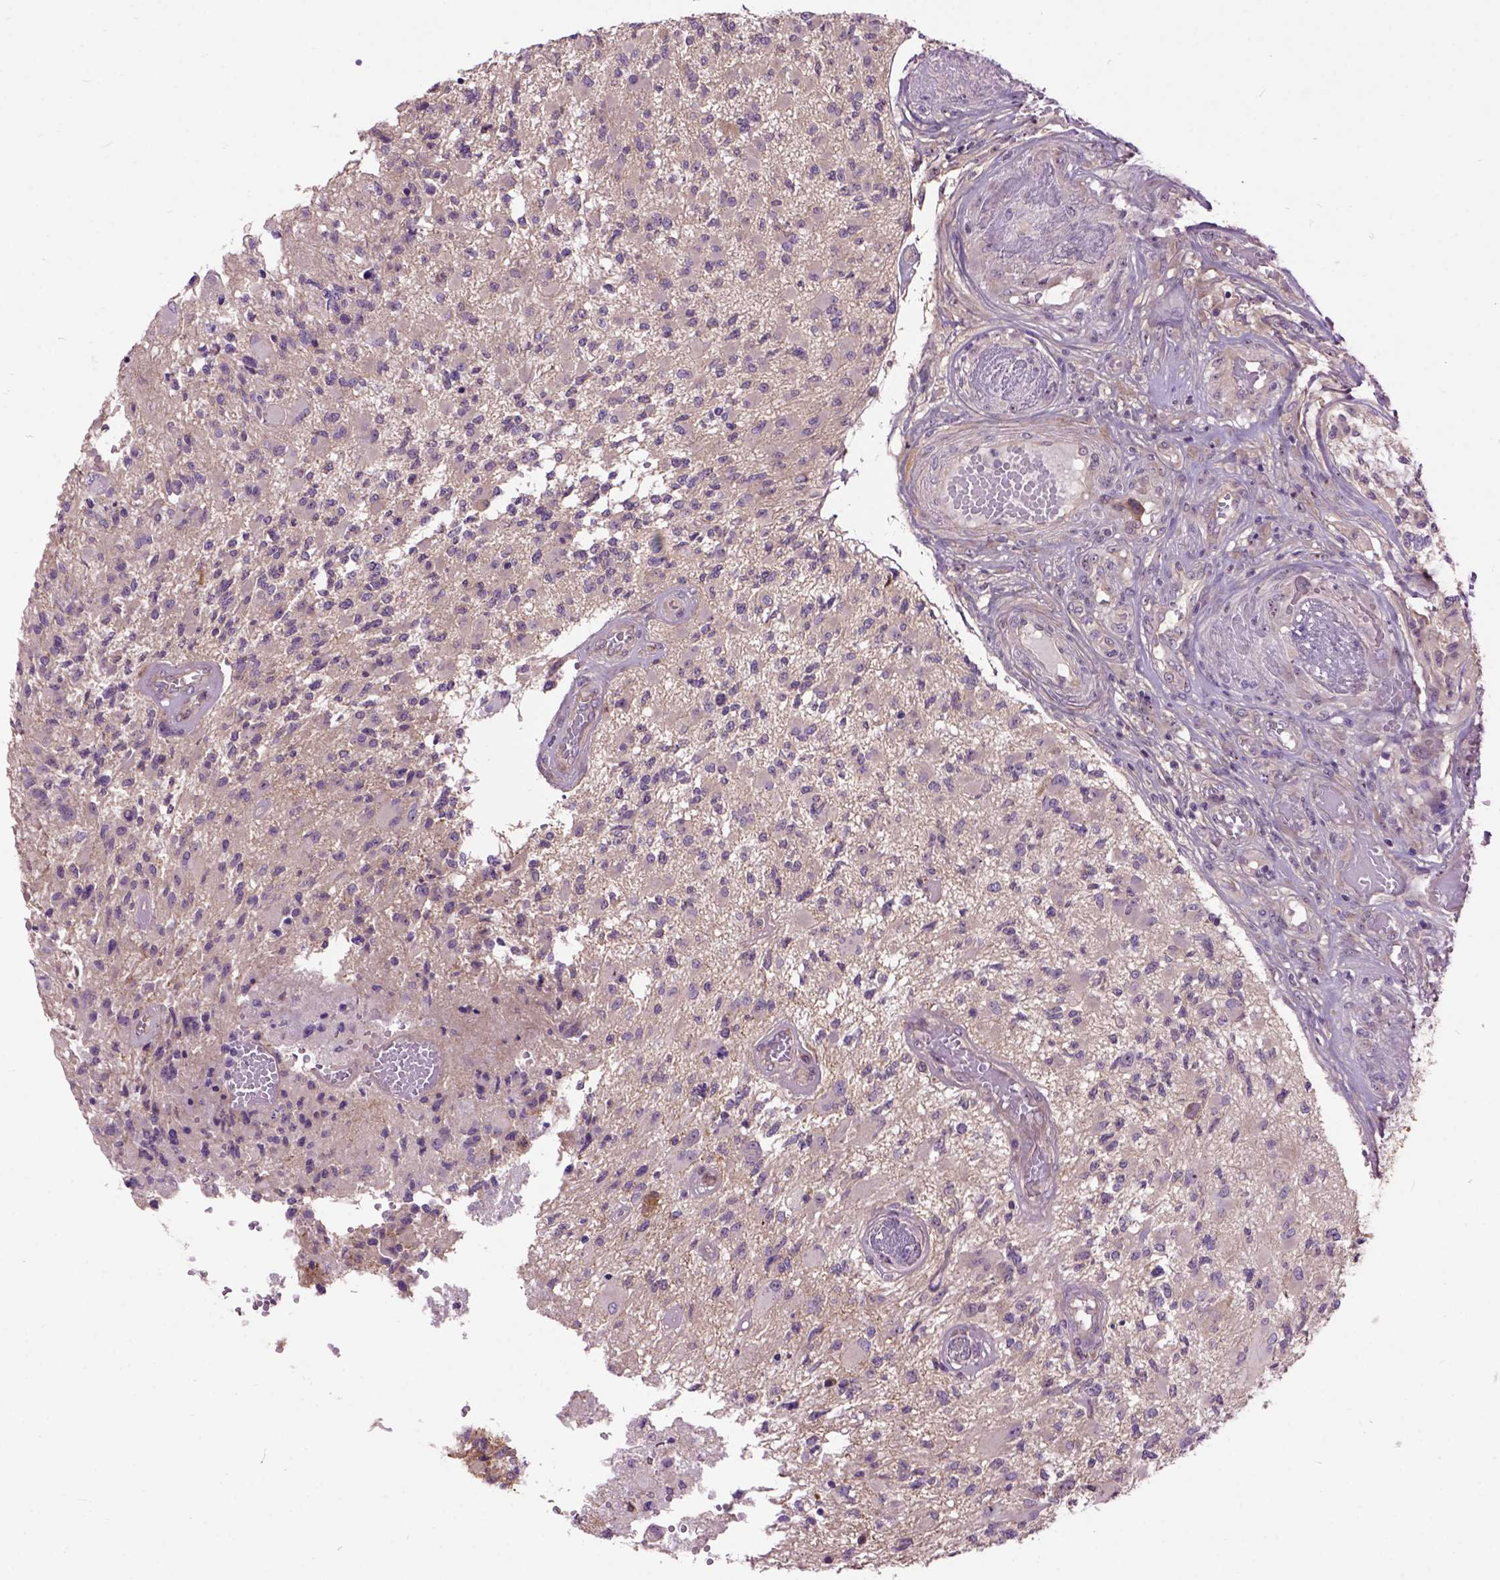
{"staining": {"intensity": "negative", "quantity": "none", "location": "none"}, "tissue": "glioma", "cell_type": "Tumor cells", "image_type": "cancer", "snomed": [{"axis": "morphology", "description": "Glioma, malignant, High grade"}, {"axis": "topography", "description": "Brain"}], "caption": "Malignant glioma (high-grade) stained for a protein using IHC demonstrates no expression tumor cells.", "gene": "MAPT", "patient": {"sex": "female", "age": 63}}